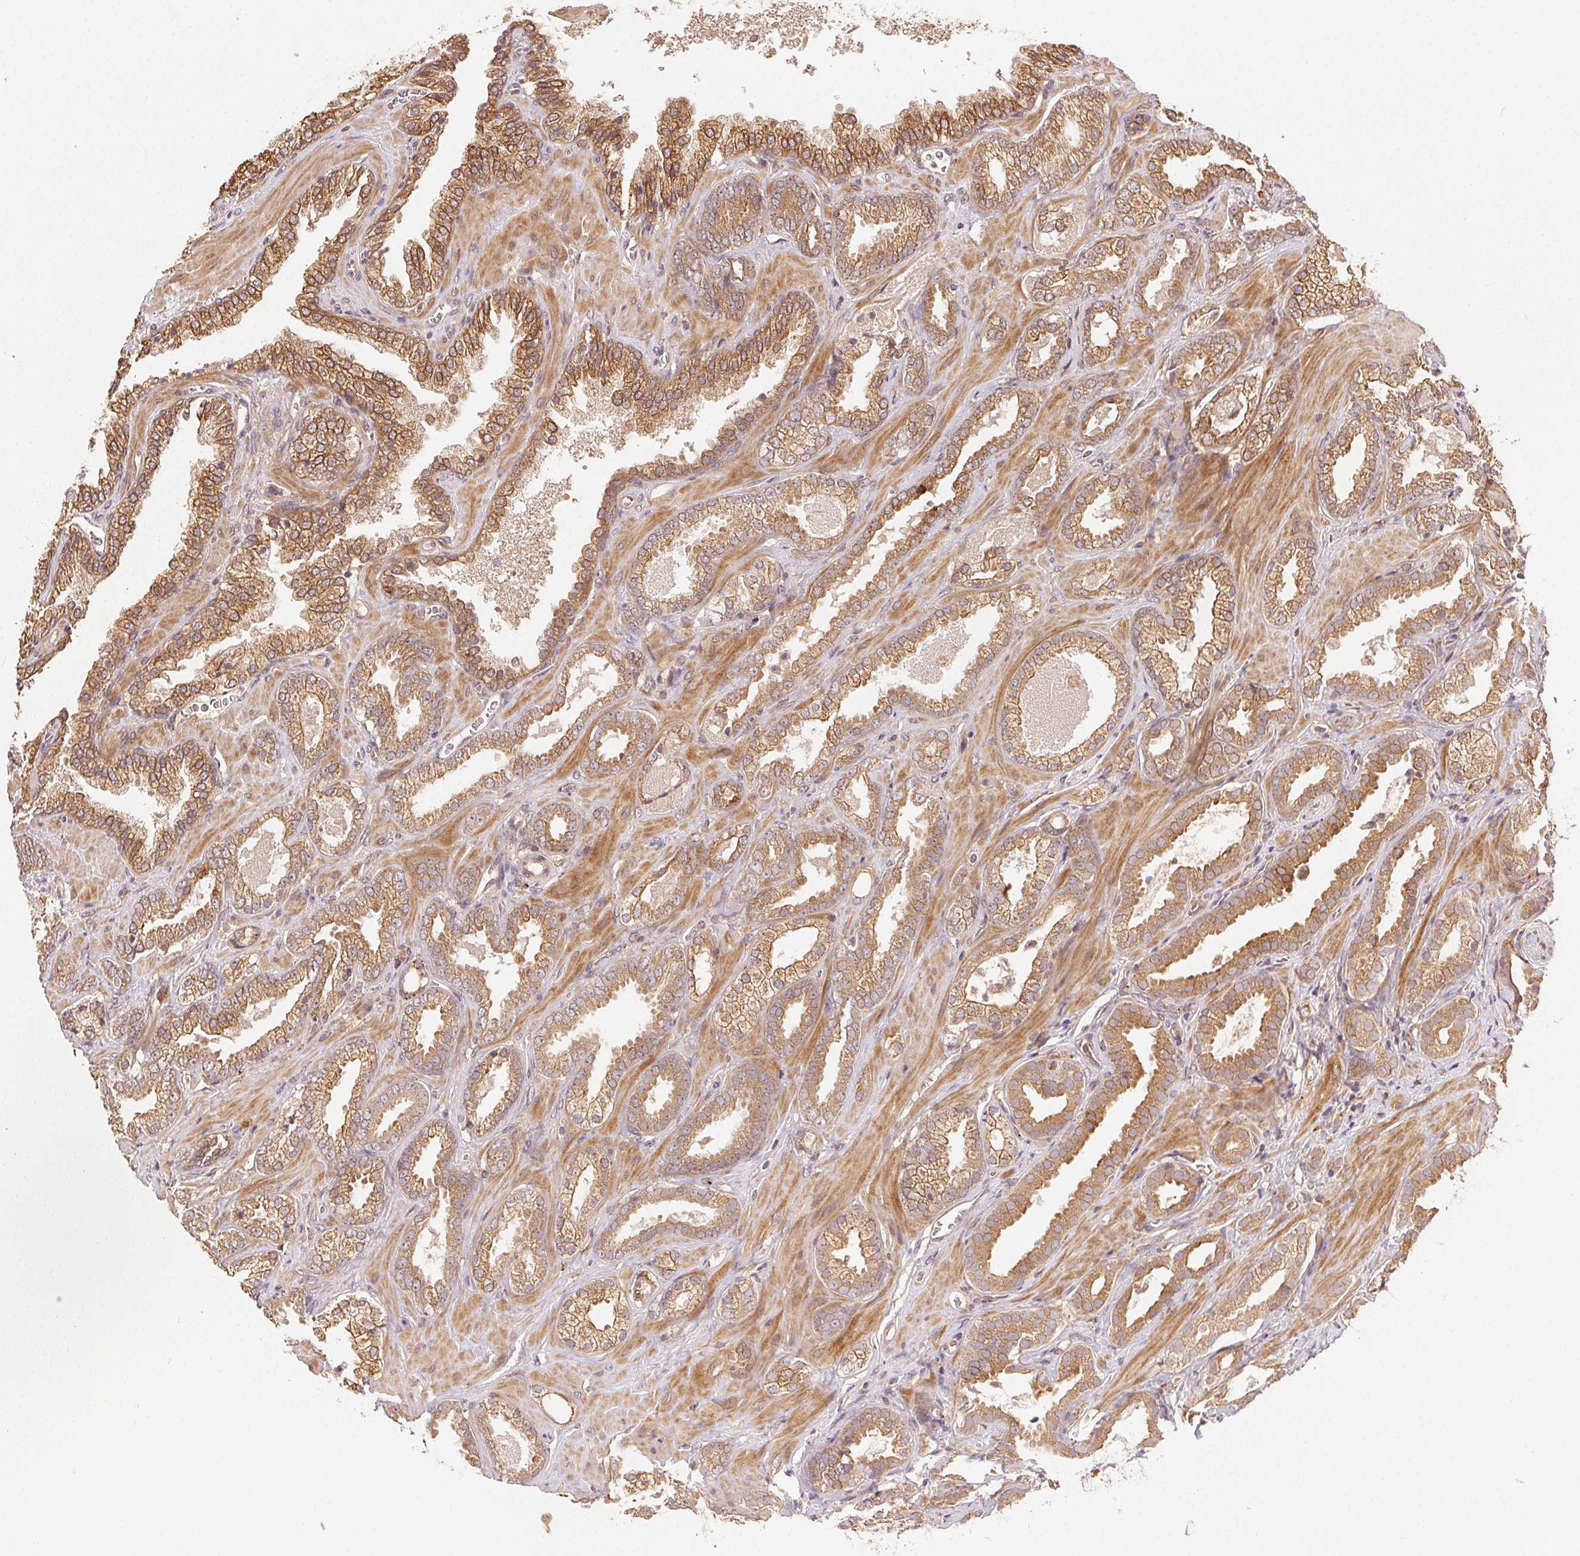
{"staining": {"intensity": "moderate", "quantity": ">75%", "location": "cytoplasmic/membranous"}, "tissue": "prostate cancer", "cell_type": "Tumor cells", "image_type": "cancer", "snomed": [{"axis": "morphology", "description": "Adenocarcinoma, Low grade"}, {"axis": "topography", "description": "Prostate"}], "caption": "This photomicrograph exhibits prostate adenocarcinoma (low-grade) stained with IHC to label a protein in brown. The cytoplasmic/membranous of tumor cells show moderate positivity for the protein. Nuclei are counter-stained blue.", "gene": "KLHL15", "patient": {"sex": "male", "age": 62}}